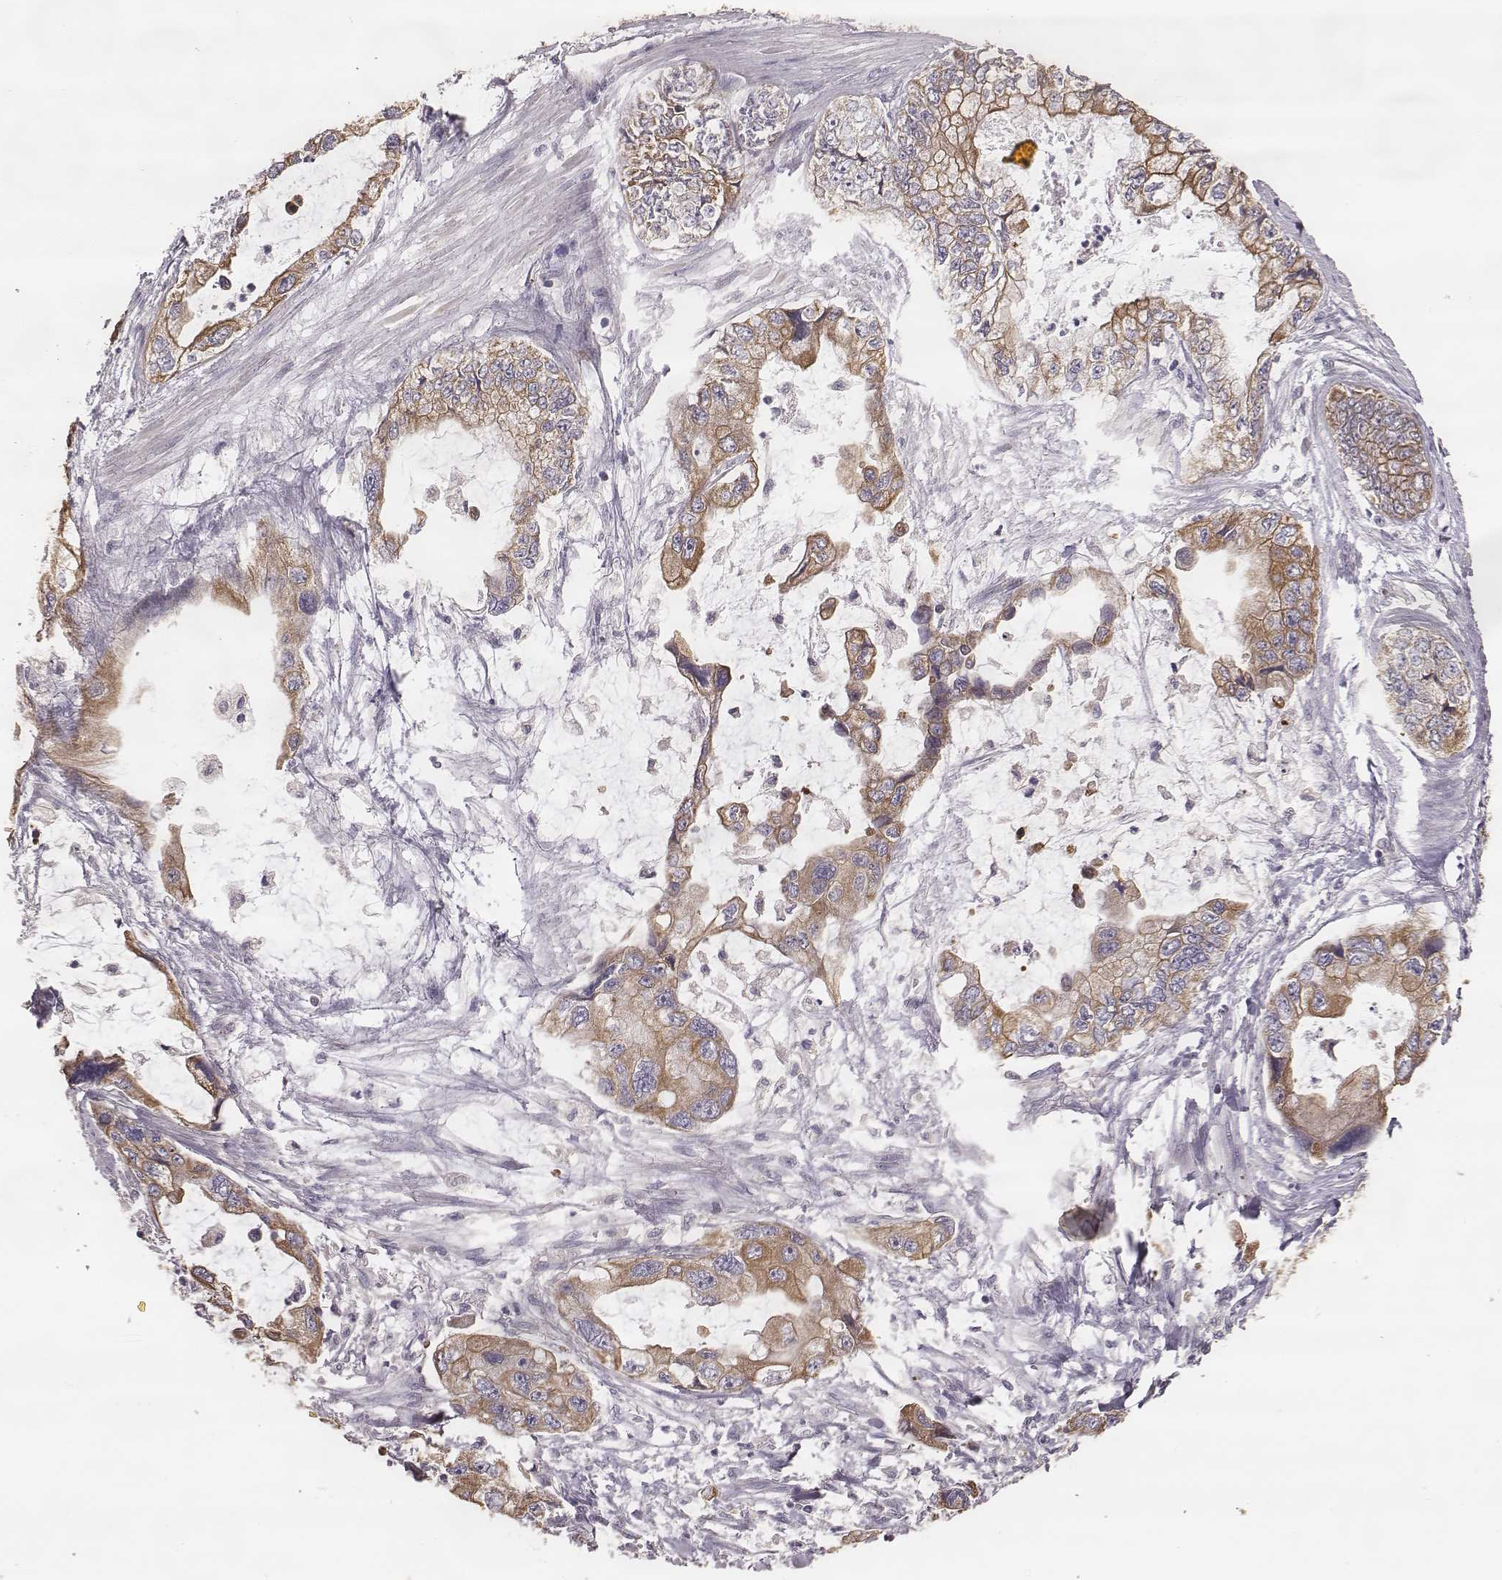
{"staining": {"intensity": "moderate", "quantity": ">75%", "location": "cytoplasmic/membranous"}, "tissue": "stomach cancer", "cell_type": "Tumor cells", "image_type": "cancer", "snomed": [{"axis": "morphology", "description": "Adenocarcinoma, NOS"}, {"axis": "topography", "description": "Pancreas"}, {"axis": "topography", "description": "Stomach, upper"}, {"axis": "topography", "description": "Stomach"}], "caption": "Moderate cytoplasmic/membranous staining is present in approximately >75% of tumor cells in stomach cancer.", "gene": "HAVCR1", "patient": {"sex": "male", "age": 77}}